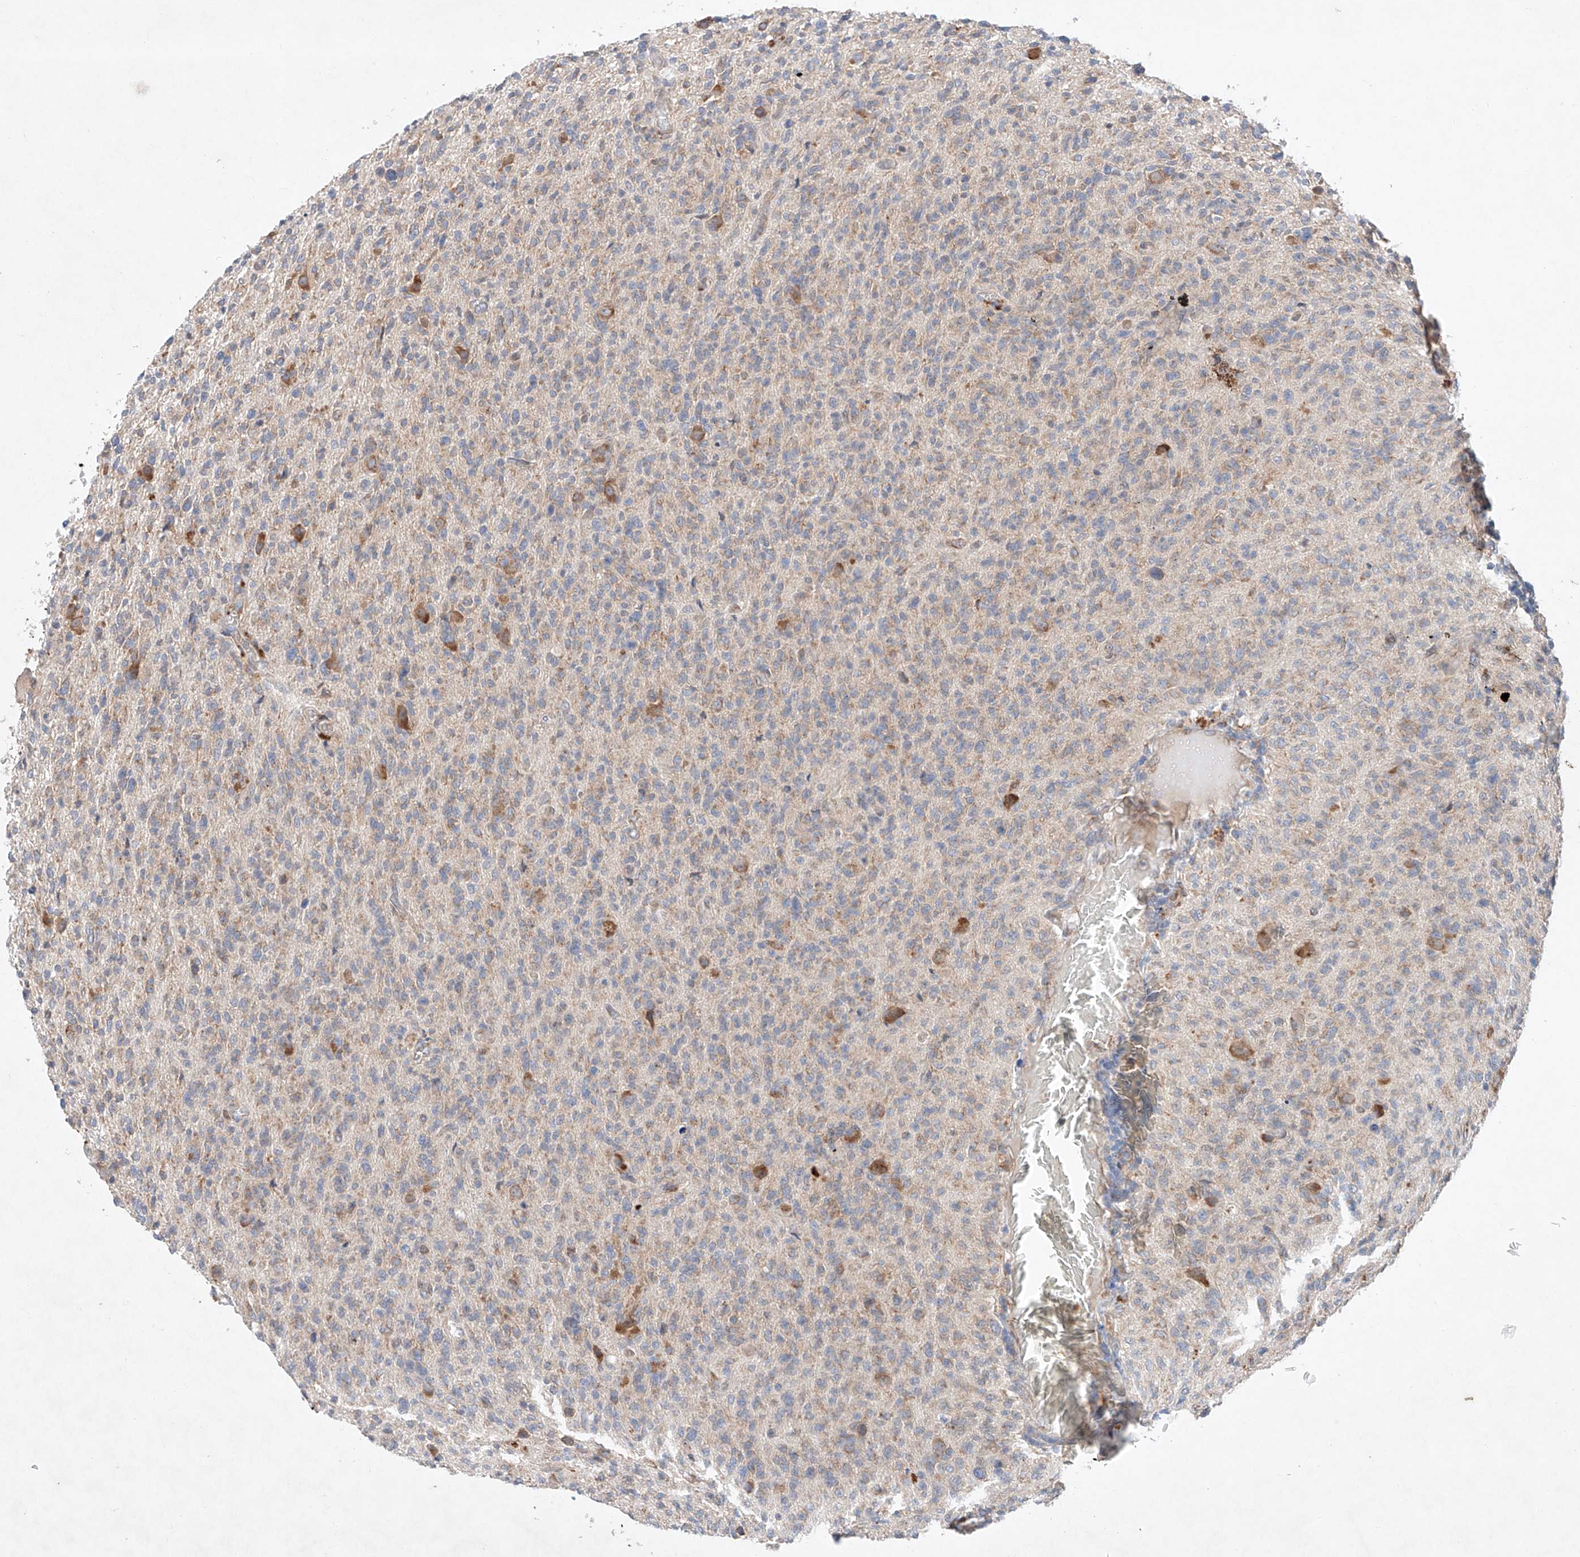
{"staining": {"intensity": "moderate", "quantity": "<25%", "location": "cytoplasmic/membranous"}, "tissue": "glioma", "cell_type": "Tumor cells", "image_type": "cancer", "snomed": [{"axis": "morphology", "description": "Glioma, malignant, High grade"}, {"axis": "topography", "description": "Brain"}], "caption": "Glioma tissue shows moderate cytoplasmic/membranous staining in about <25% of tumor cells, visualized by immunohistochemistry.", "gene": "FASTK", "patient": {"sex": "female", "age": 57}}